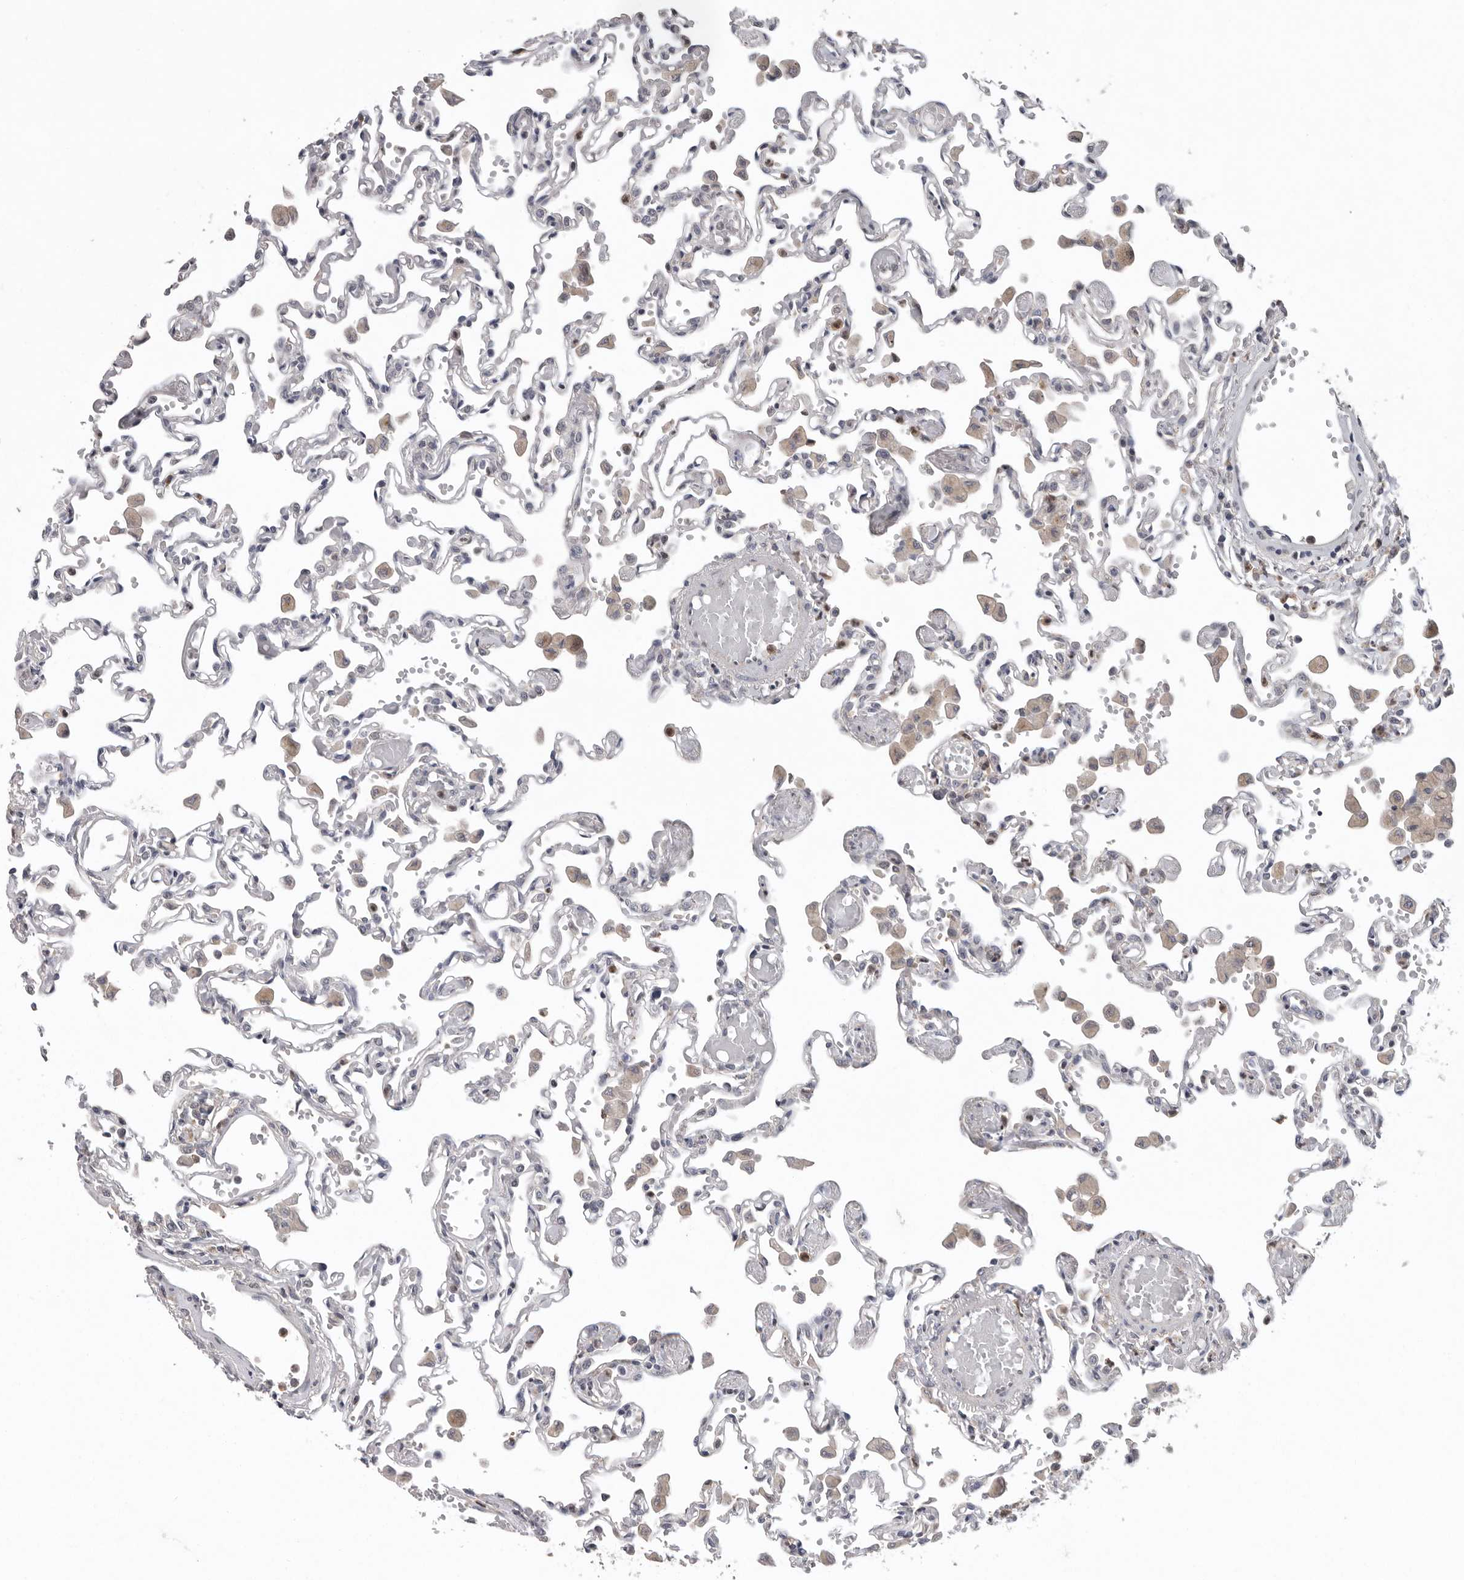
{"staining": {"intensity": "negative", "quantity": "none", "location": "none"}, "tissue": "lung", "cell_type": "Alveolar cells", "image_type": "normal", "snomed": [{"axis": "morphology", "description": "Normal tissue, NOS"}, {"axis": "topography", "description": "Bronchus"}, {"axis": "topography", "description": "Lung"}], "caption": "Lung stained for a protein using immunohistochemistry displays no staining alveolar cells.", "gene": "RALGPS2", "patient": {"sex": "female", "age": 49}}